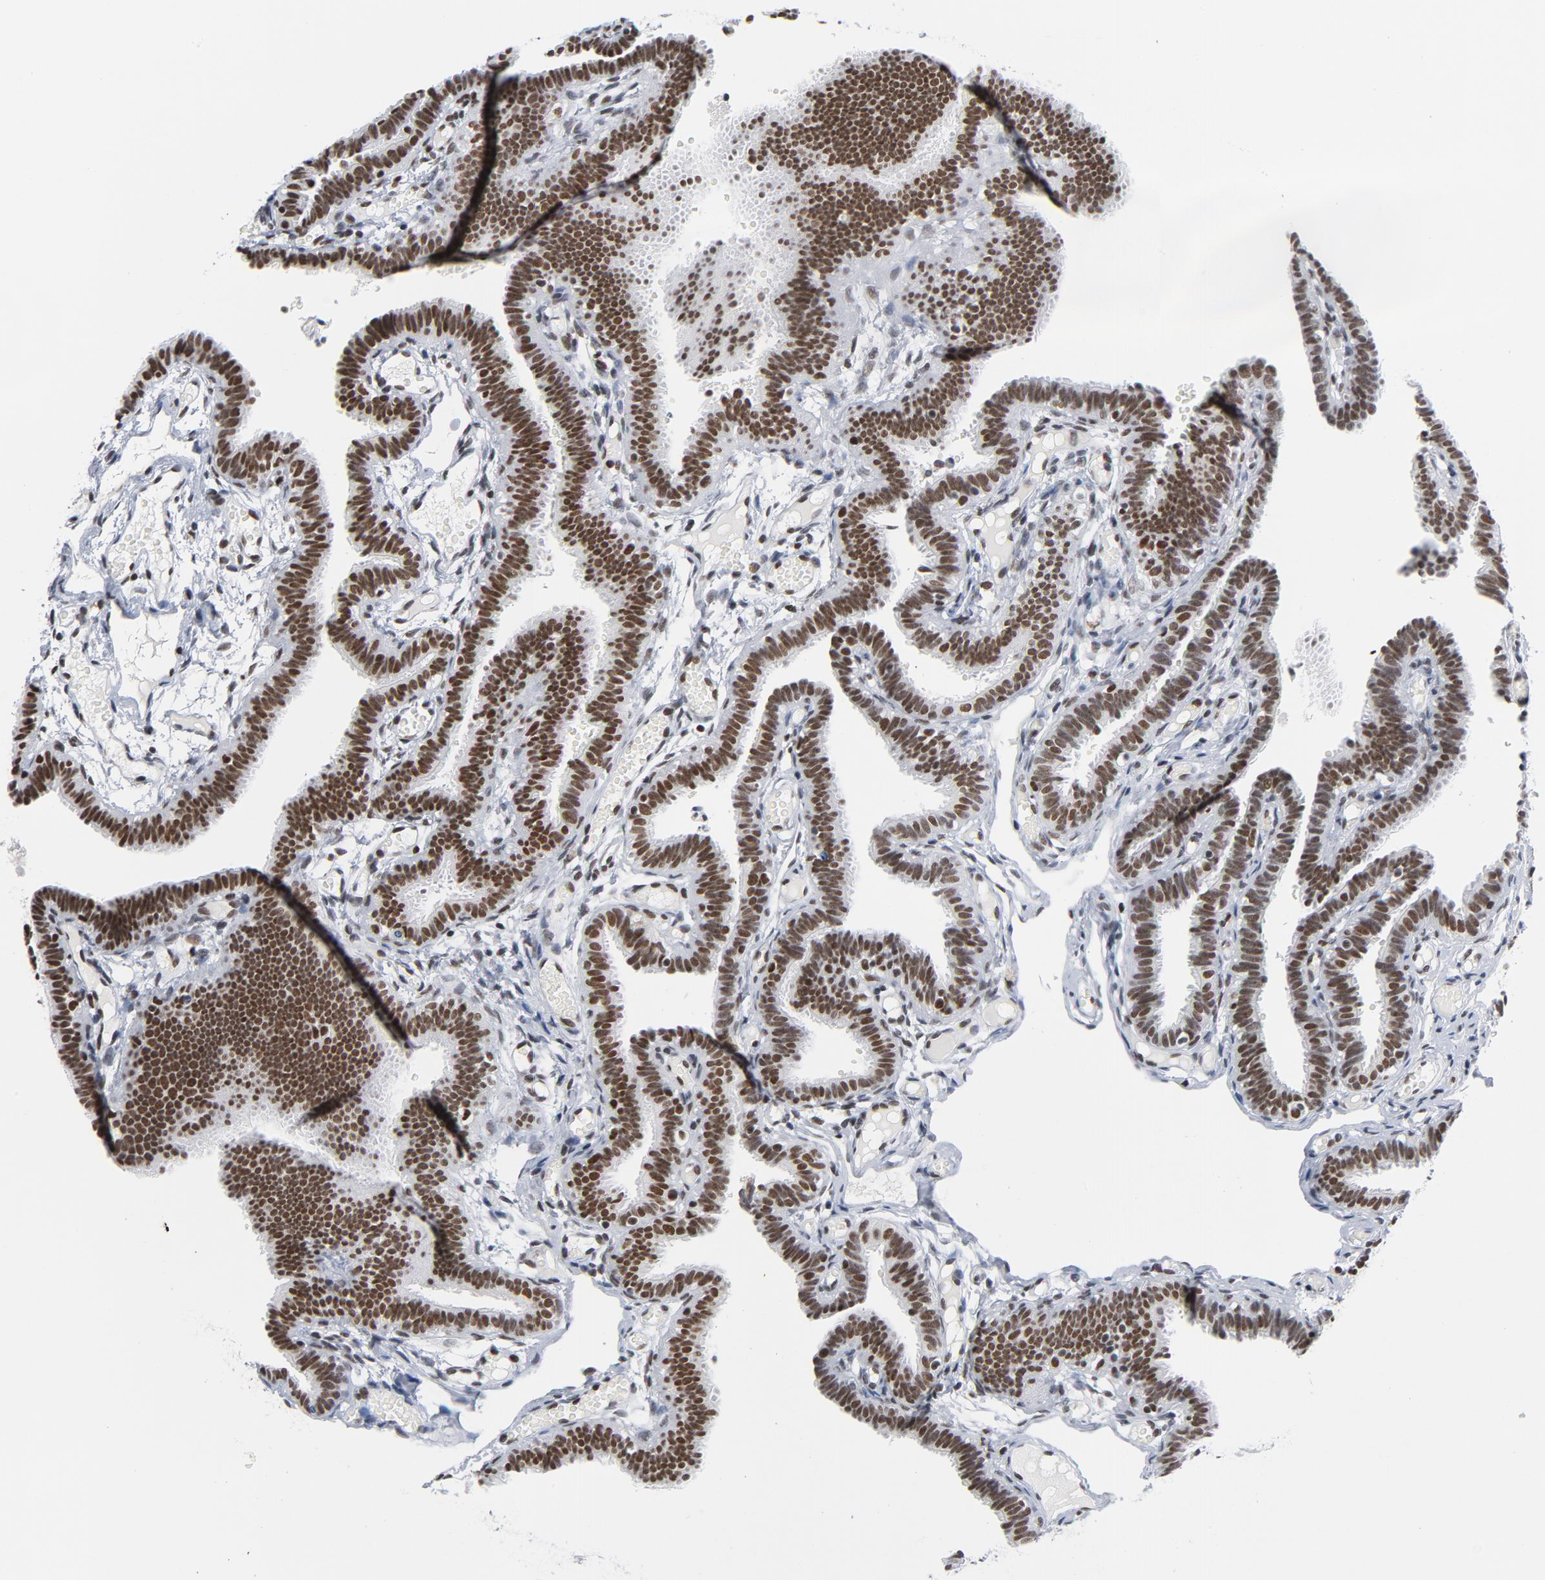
{"staining": {"intensity": "moderate", "quantity": ">75%", "location": "nuclear"}, "tissue": "fallopian tube", "cell_type": "Glandular cells", "image_type": "normal", "snomed": [{"axis": "morphology", "description": "Normal tissue, NOS"}, {"axis": "topography", "description": "Fallopian tube"}], "caption": "A high-resolution image shows IHC staining of benign fallopian tube, which shows moderate nuclear expression in about >75% of glandular cells. The staining is performed using DAB (3,3'-diaminobenzidine) brown chromogen to label protein expression. The nuclei are counter-stained blue using hematoxylin.", "gene": "CSTF2", "patient": {"sex": "female", "age": 29}}